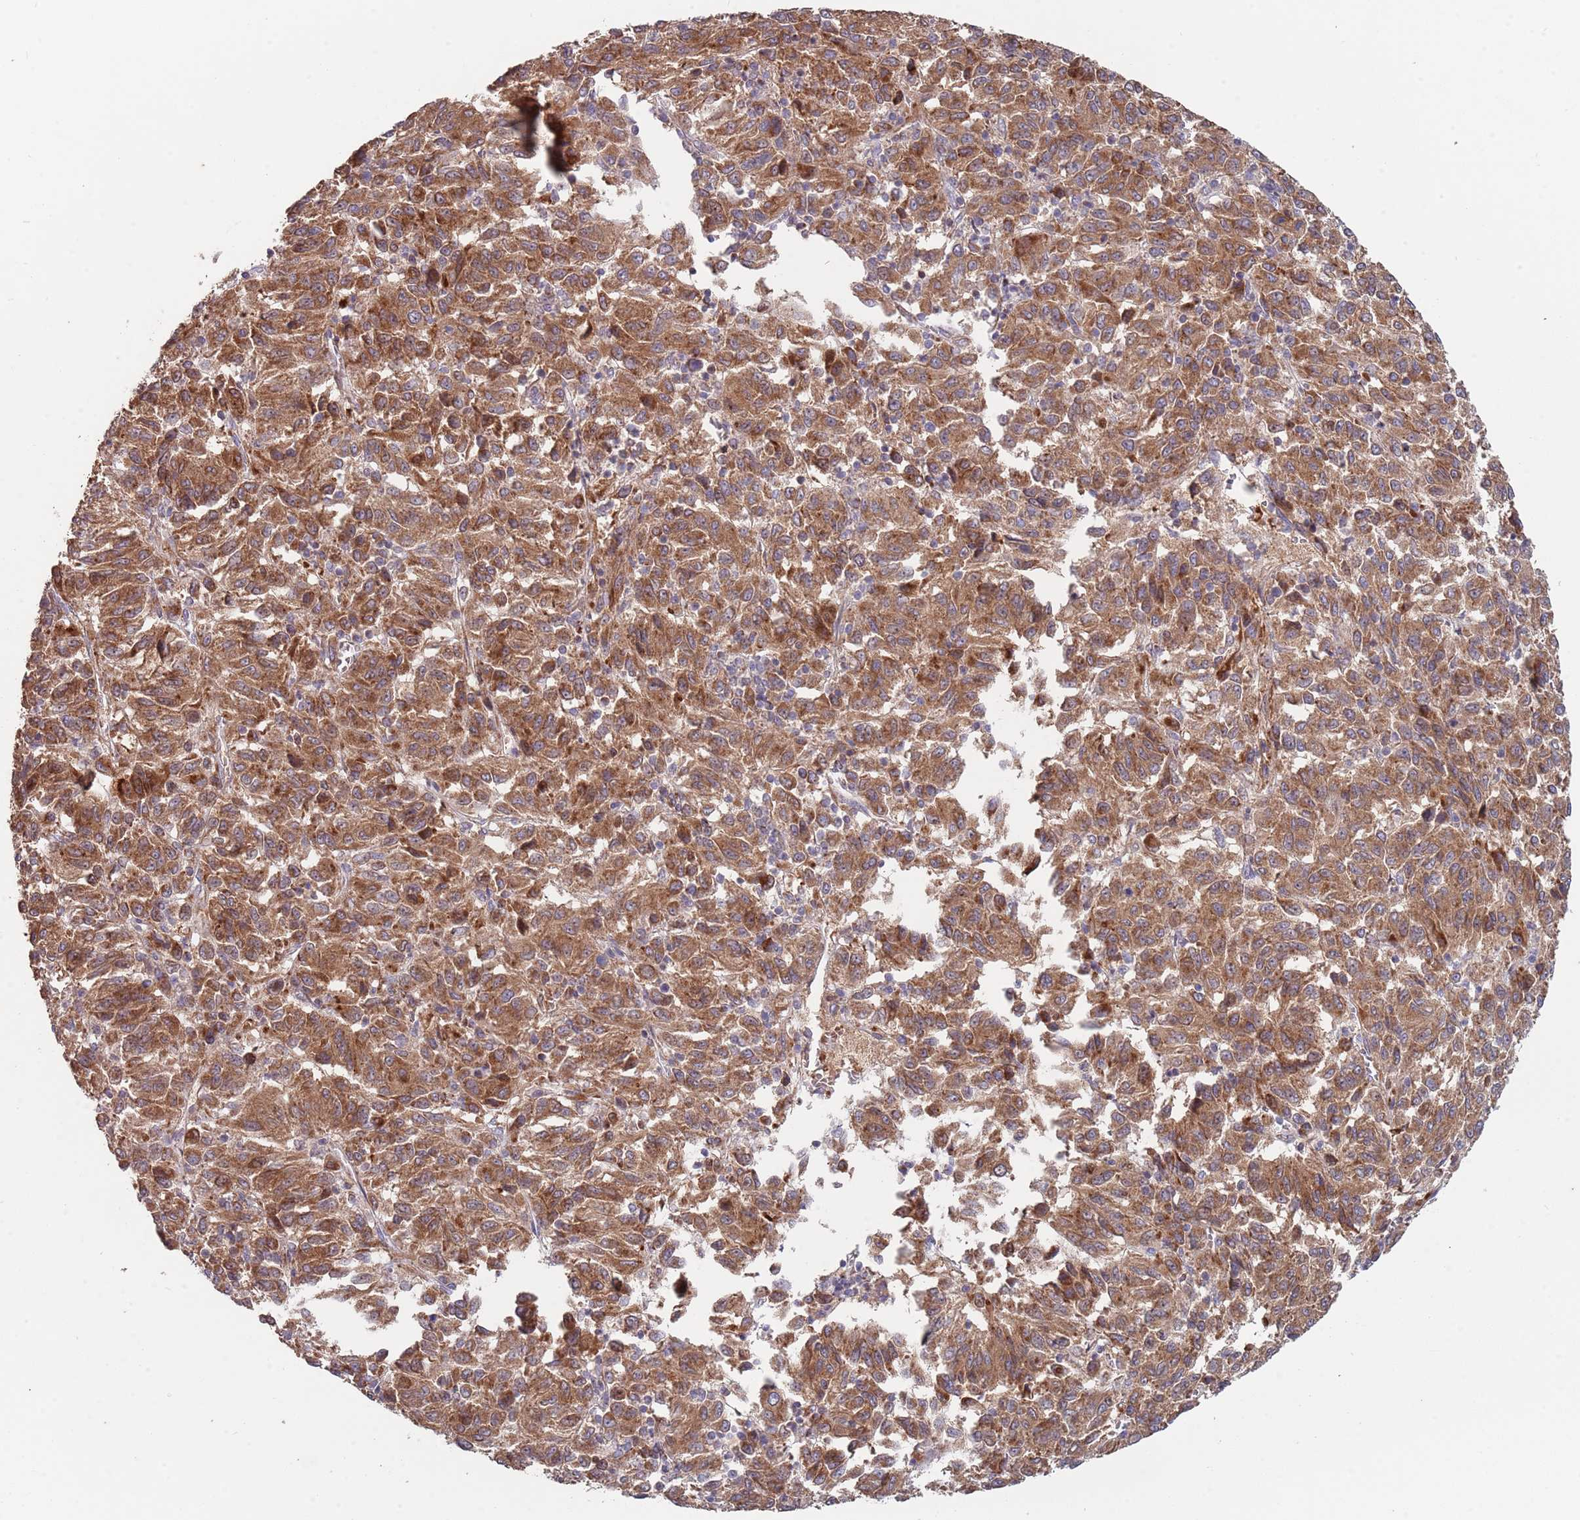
{"staining": {"intensity": "moderate", "quantity": ">75%", "location": "cytoplasmic/membranous"}, "tissue": "melanoma", "cell_type": "Tumor cells", "image_type": "cancer", "snomed": [{"axis": "morphology", "description": "Malignant melanoma, Metastatic site"}, {"axis": "topography", "description": "Lung"}], "caption": "An immunohistochemistry micrograph of tumor tissue is shown. Protein staining in brown highlights moderate cytoplasmic/membranous positivity in melanoma within tumor cells.", "gene": "ABCC10", "patient": {"sex": "male", "age": 64}}